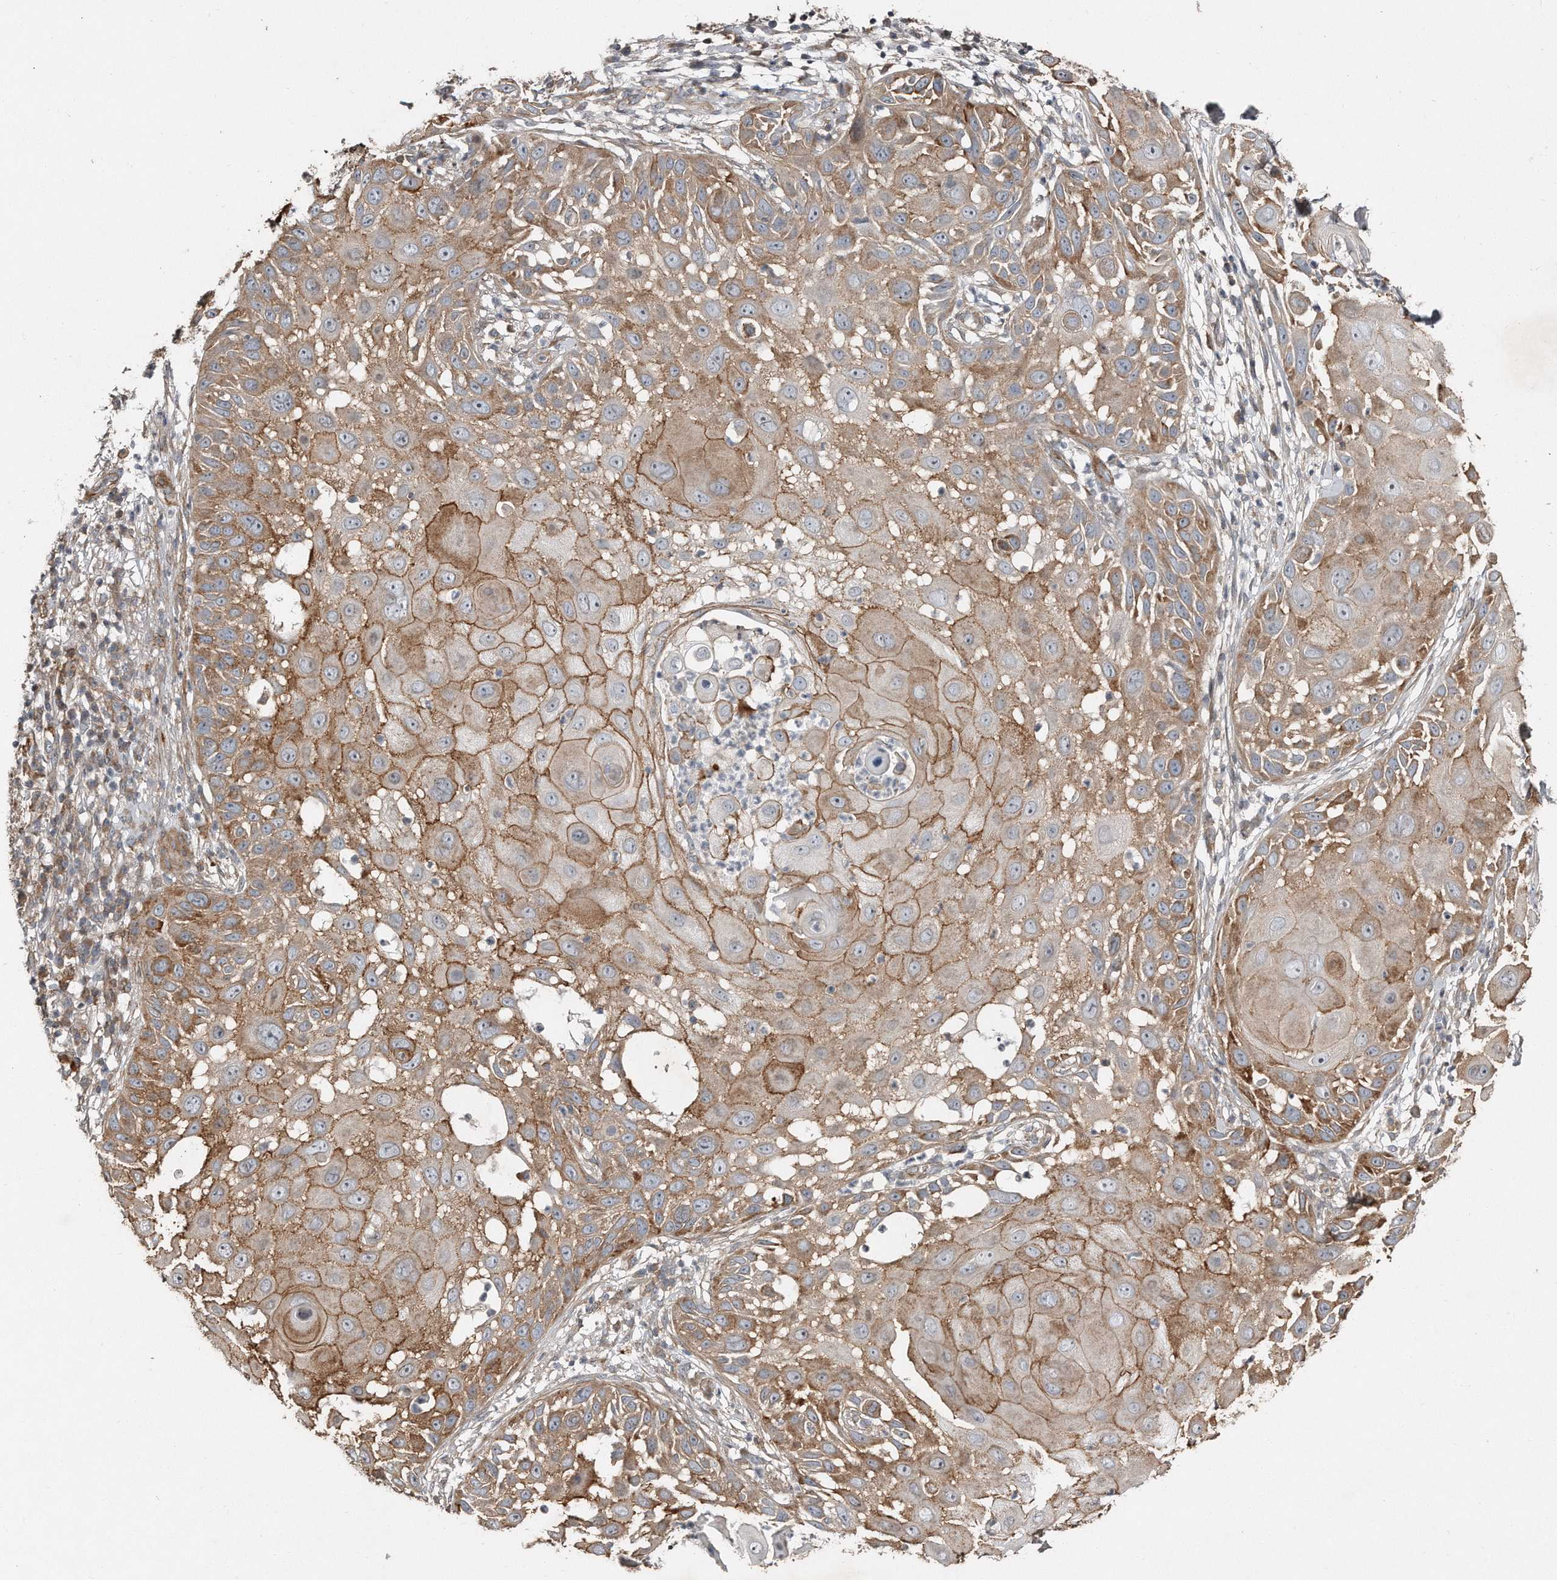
{"staining": {"intensity": "moderate", "quantity": ">75%", "location": "cytoplasmic/membranous"}, "tissue": "skin cancer", "cell_type": "Tumor cells", "image_type": "cancer", "snomed": [{"axis": "morphology", "description": "Squamous cell carcinoma, NOS"}, {"axis": "topography", "description": "Skin"}], "caption": "This is a photomicrograph of IHC staining of skin cancer (squamous cell carcinoma), which shows moderate positivity in the cytoplasmic/membranous of tumor cells.", "gene": "SNAP47", "patient": {"sex": "female", "age": 44}}